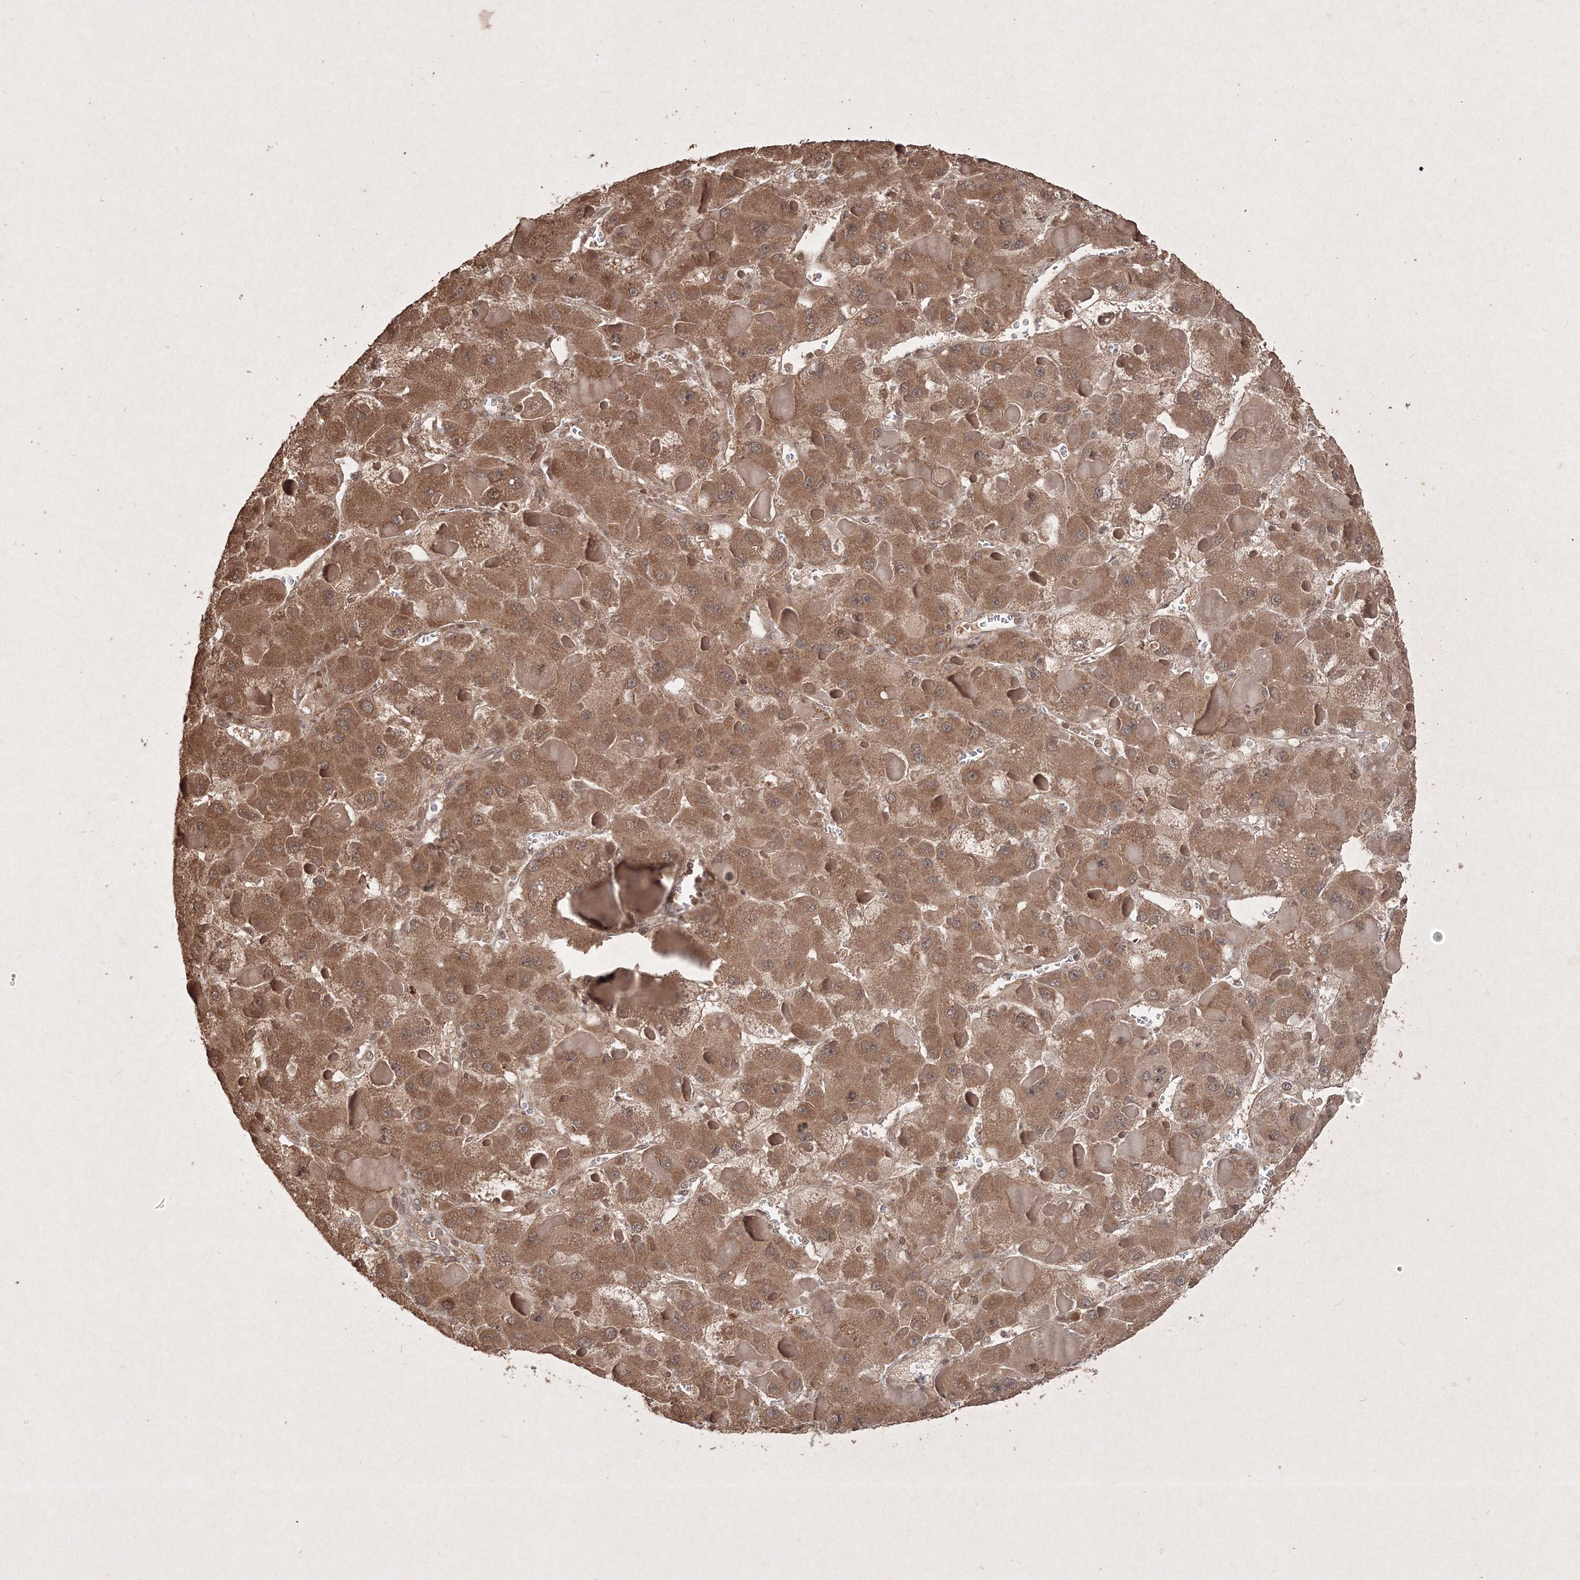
{"staining": {"intensity": "moderate", "quantity": ">75%", "location": "cytoplasmic/membranous"}, "tissue": "liver cancer", "cell_type": "Tumor cells", "image_type": "cancer", "snomed": [{"axis": "morphology", "description": "Carcinoma, Hepatocellular, NOS"}, {"axis": "topography", "description": "Liver"}], "caption": "Protein staining by immunohistochemistry (IHC) reveals moderate cytoplasmic/membranous expression in about >75% of tumor cells in liver cancer. The protein is stained brown, and the nuclei are stained in blue (DAB IHC with brightfield microscopy, high magnification).", "gene": "PELI3", "patient": {"sex": "female", "age": 73}}